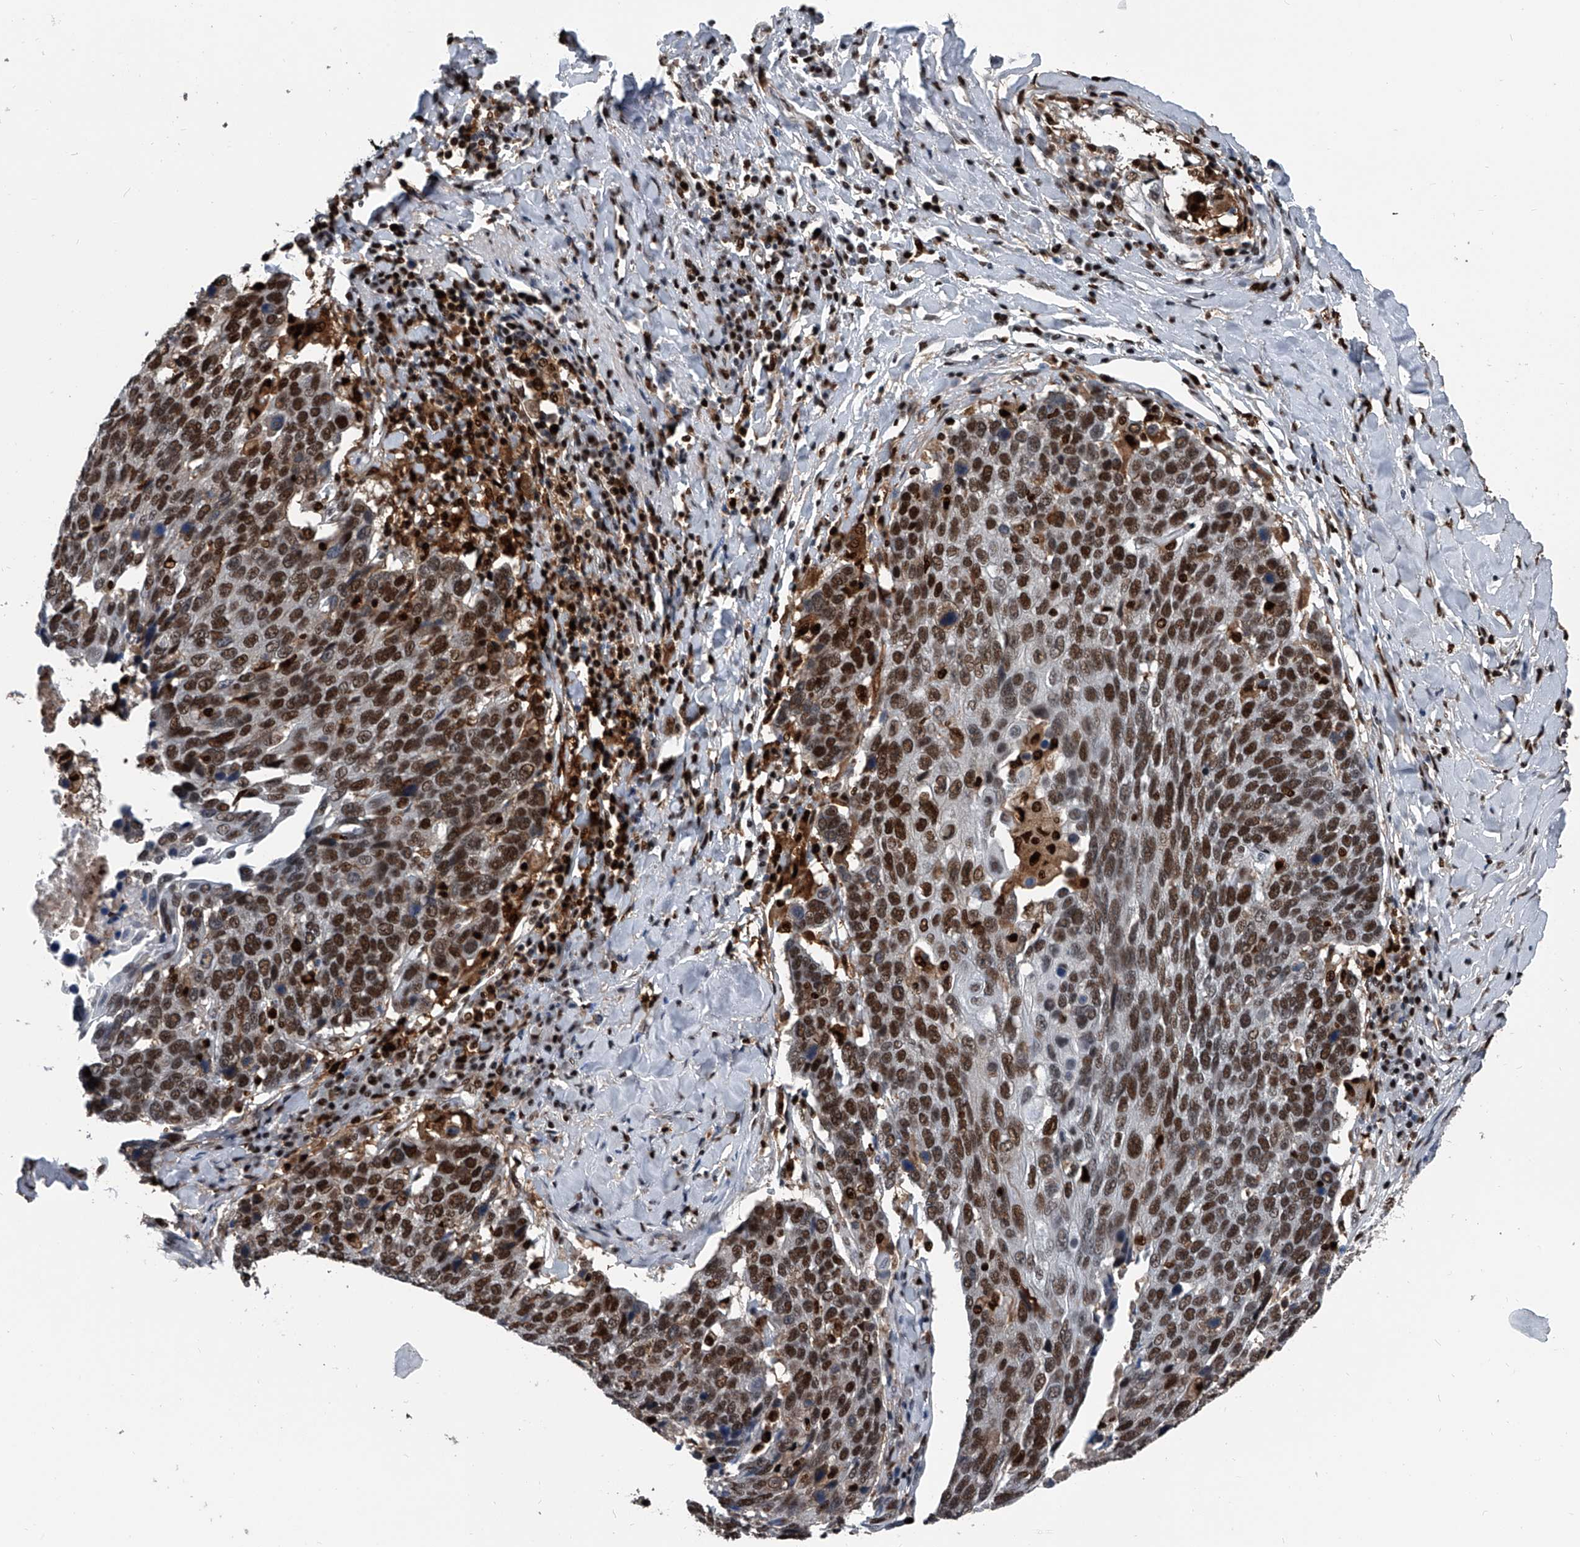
{"staining": {"intensity": "moderate", "quantity": ">75%", "location": "nuclear"}, "tissue": "lung cancer", "cell_type": "Tumor cells", "image_type": "cancer", "snomed": [{"axis": "morphology", "description": "Squamous cell carcinoma, NOS"}, {"axis": "topography", "description": "Lung"}], "caption": "Human lung cancer (squamous cell carcinoma) stained with a brown dye shows moderate nuclear positive expression in approximately >75% of tumor cells.", "gene": "FKBP5", "patient": {"sex": "male", "age": 66}}